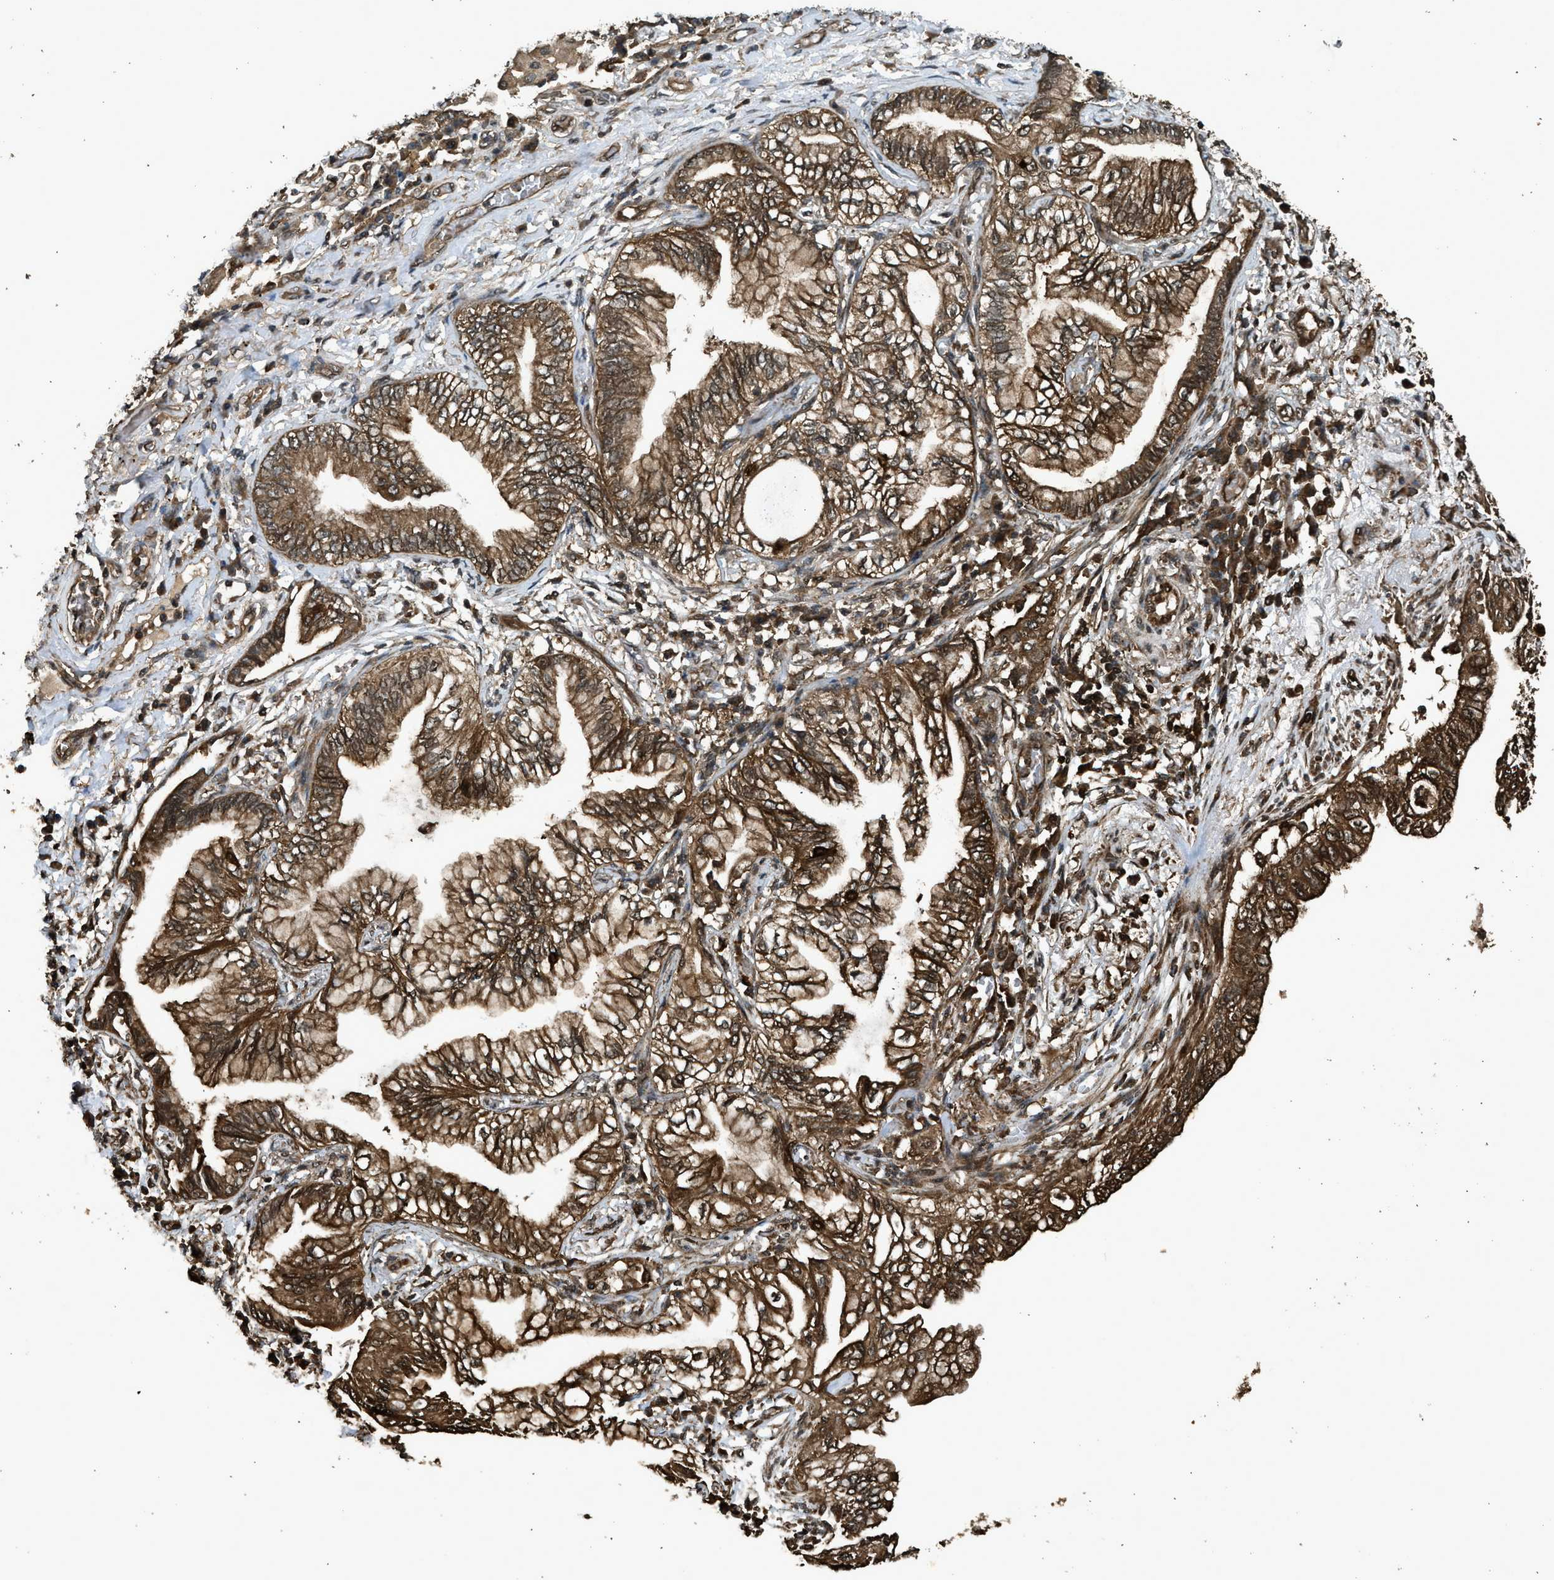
{"staining": {"intensity": "strong", "quantity": ">75%", "location": "cytoplasmic/membranous"}, "tissue": "lung cancer", "cell_type": "Tumor cells", "image_type": "cancer", "snomed": [{"axis": "morphology", "description": "Normal tissue, NOS"}, {"axis": "morphology", "description": "Adenocarcinoma, NOS"}, {"axis": "topography", "description": "Bronchus"}, {"axis": "topography", "description": "Lung"}], "caption": "About >75% of tumor cells in lung adenocarcinoma display strong cytoplasmic/membranous protein staining as visualized by brown immunohistochemical staining.", "gene": "MYBL2", "patient": {"sex": "female", "age": 70}}